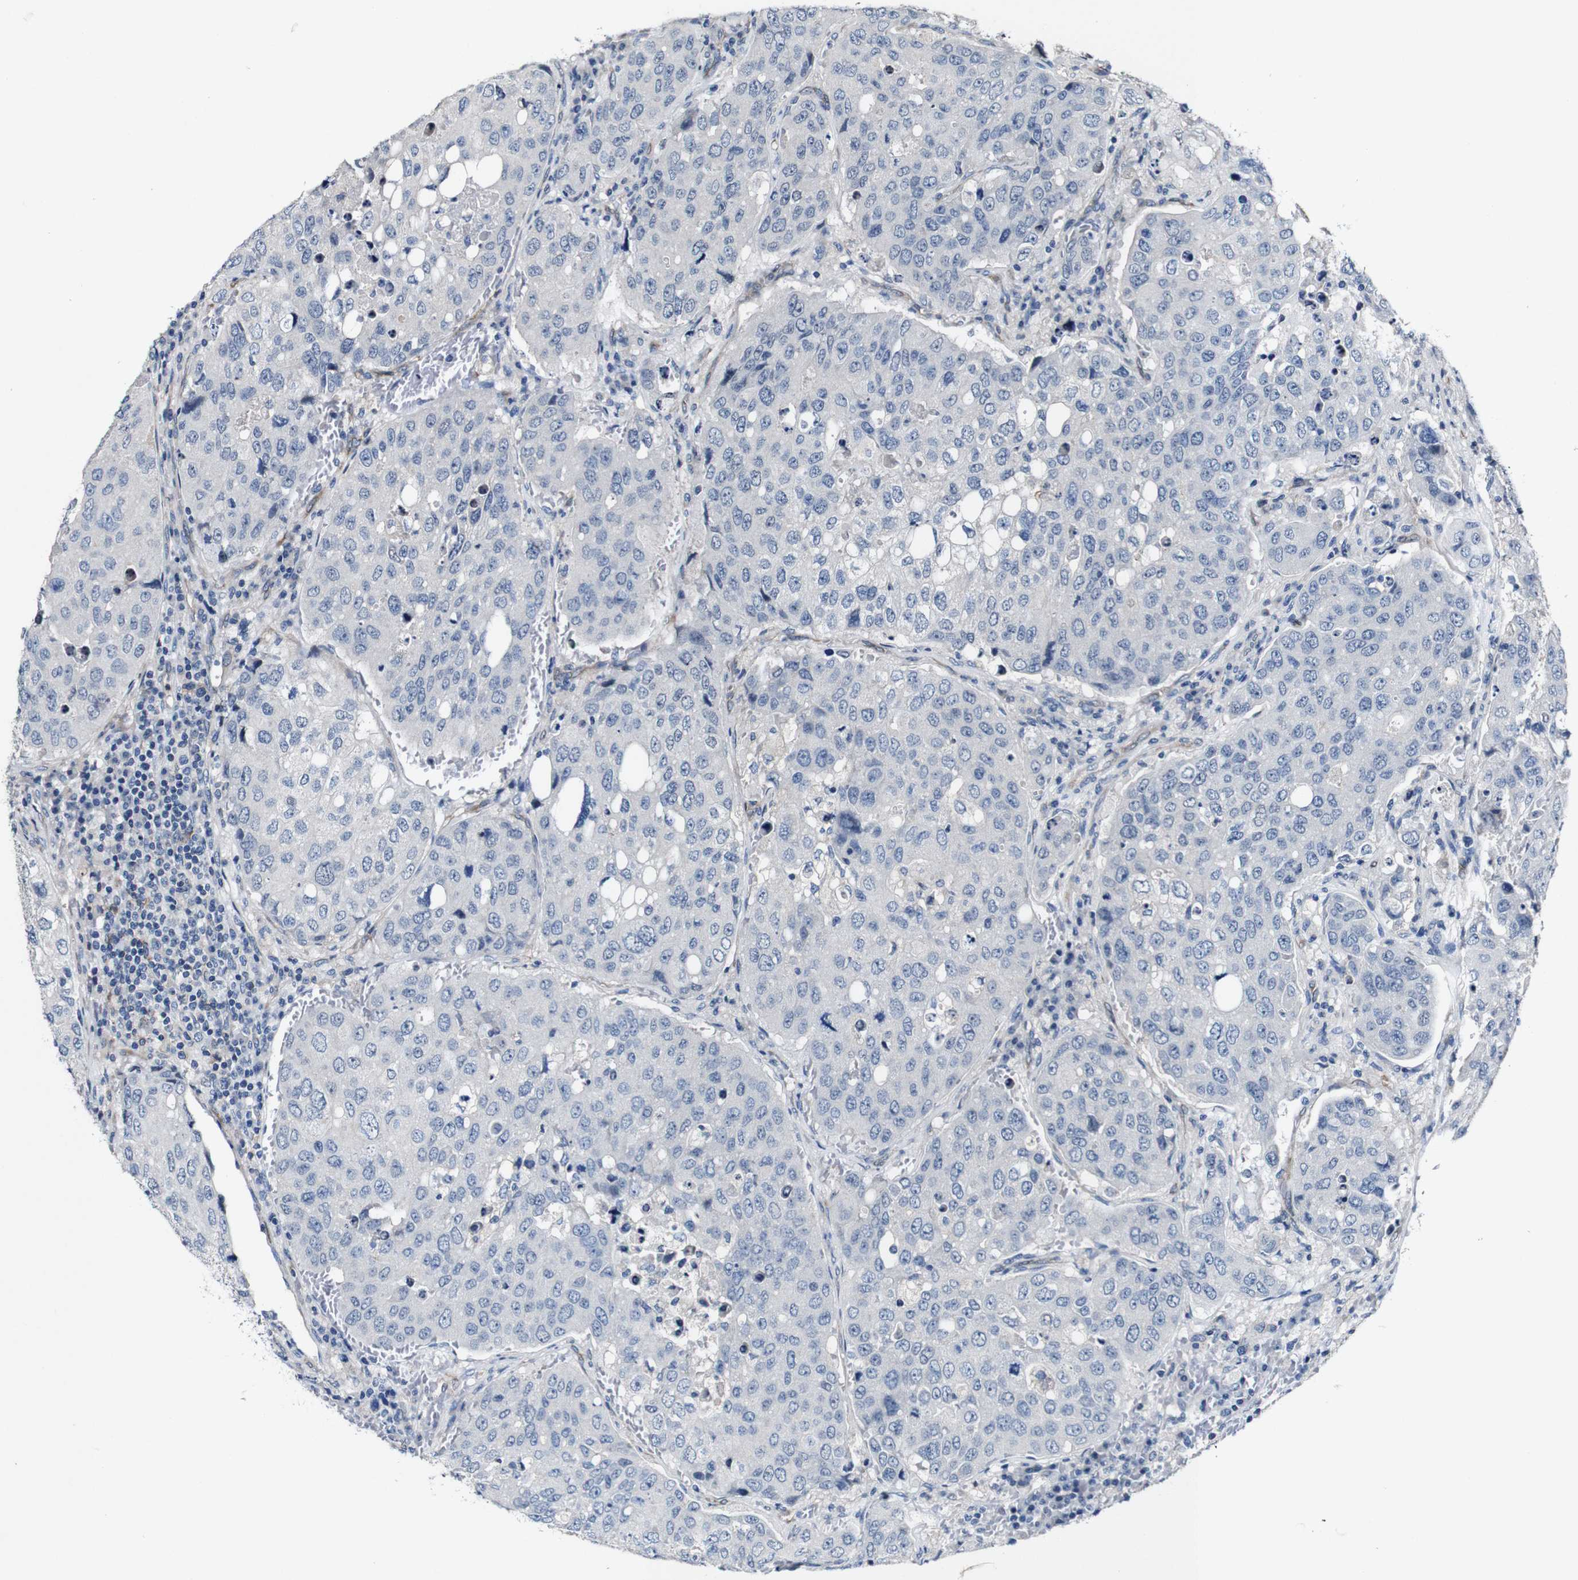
{"staining": {"intensity": "negative", "quantity": "none", "location": "none"}, "tissue": "urothelial cancer", "cell_type": "Tumor cells", "image_type": "cancer", "snomed": [{"axis": "morphology", "description": "Urothelial carcinoma, High grade"}, {"axis": "topography", "description": "Lymph node"}, {"axis": "topography", "description": "Urinary bladder"}], "caption": "Urothelial cancer was stained to show a protein in brown. There is no significant expression in tumor cells.", "gene": "GRAMD1A", "patient": {"sex": "male", "age": 51}}